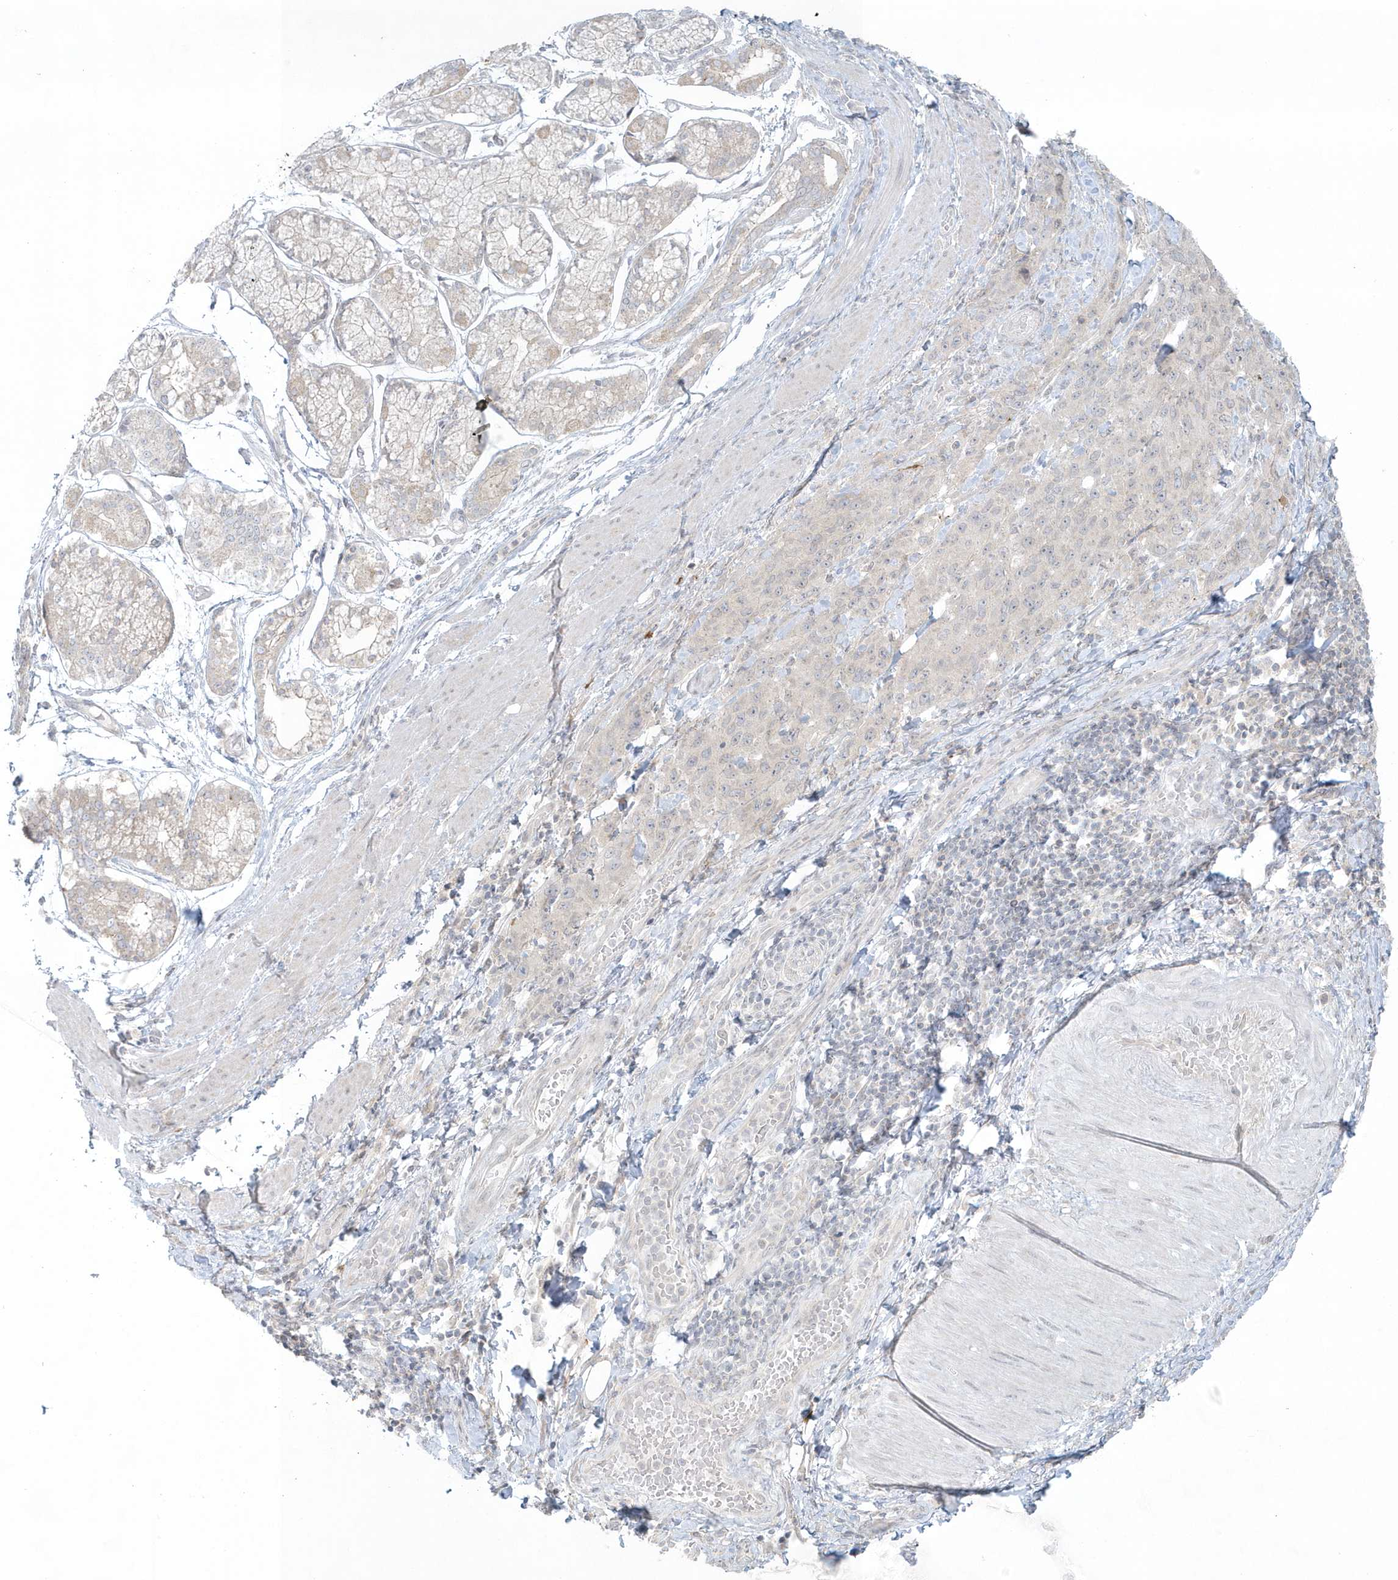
{"staining": {"intensity": "negative", "quantity": "none", "location": "none"}, "tissue": "stomach cancer", "cell_type": "Tumor cells", "image_type": "cancer", "snomed": [{"axis": "morphology", "description": "Normal tissue, NOS"}, {"axis": "morphology", "description": "Adenocarcinoma, NOS"}, {"axis": "topography", "description": "Lymph node"}, {"axis": "topography", "description": "Stomach"}], "caption": "This is an IHC photomicrograph of human stomach cancer (adenocarcinoma). There is no positivity in tumor cells.", "gene": "BLTP3A", "patient": {"sex": "male", "age": 48}}